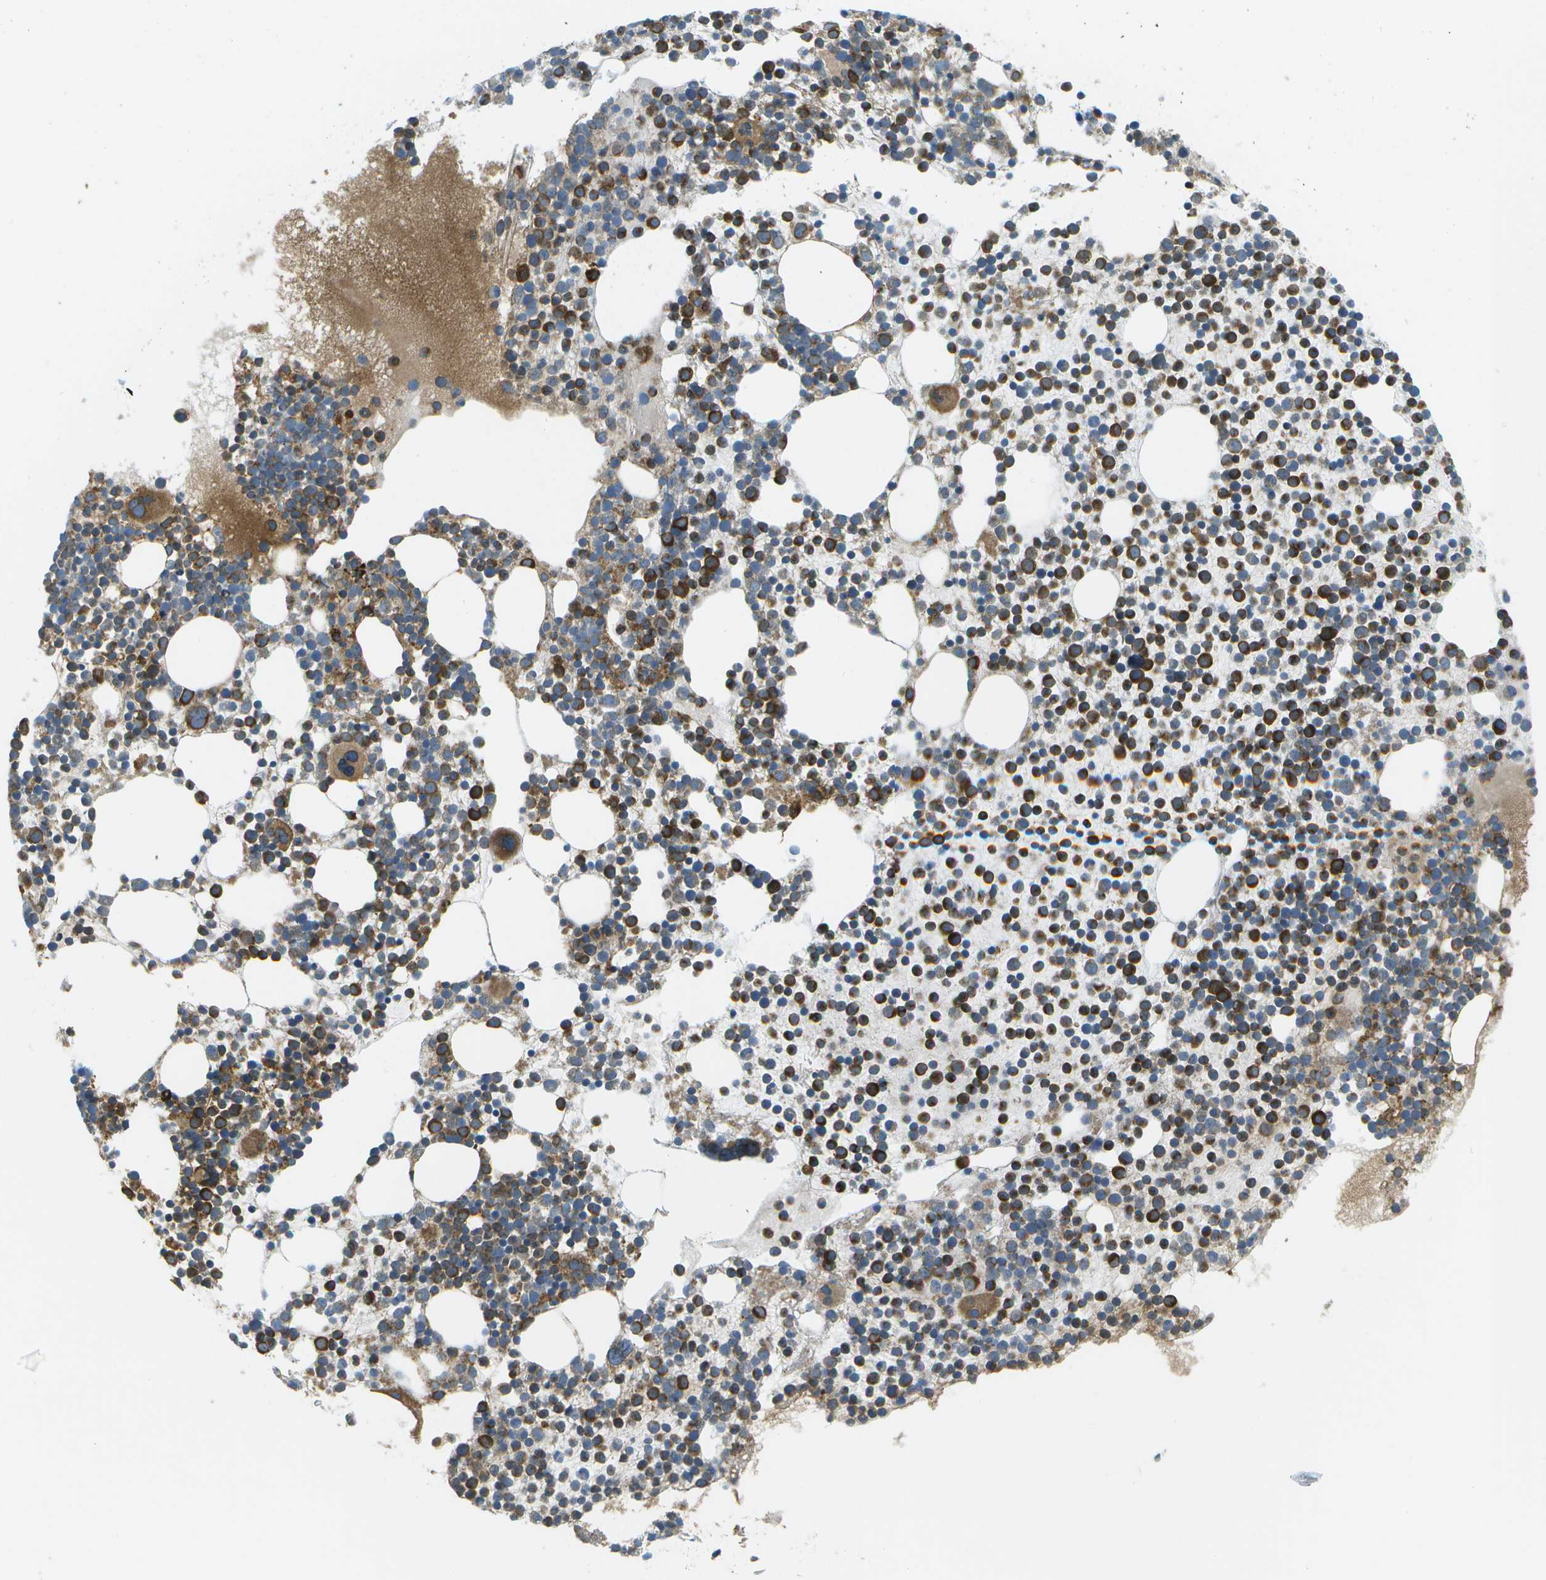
{"staining": {"intensity": "strong", "quantity": "25%-75%", "location": "cytoplasmic/membranous"}, "tissue": "bone marrow", "cell_type": "Hematopoietic cells", "image_type": "normal", "snomed": [{"axis": "morphology", "description": "Normal tissue, NOS"}, {"axis": "morphology", "description": "Inflammation, NOS"}, {"axis": "topography", "description": "Bone marrow"}], "caption": "Protein staining demonstrates strong cytoplasmic/membranous positivity in approximately 25%-75% of hematopoietic cells in unremarkable bone marrow. The staining was performed using DAB (3,3'-diaminobenzidine), with brown indicating positive protein expression. Nuclei are stained blue with hematoxylin.", "gene": "USP30", "patient": {"sex": "male", "age": 58}}